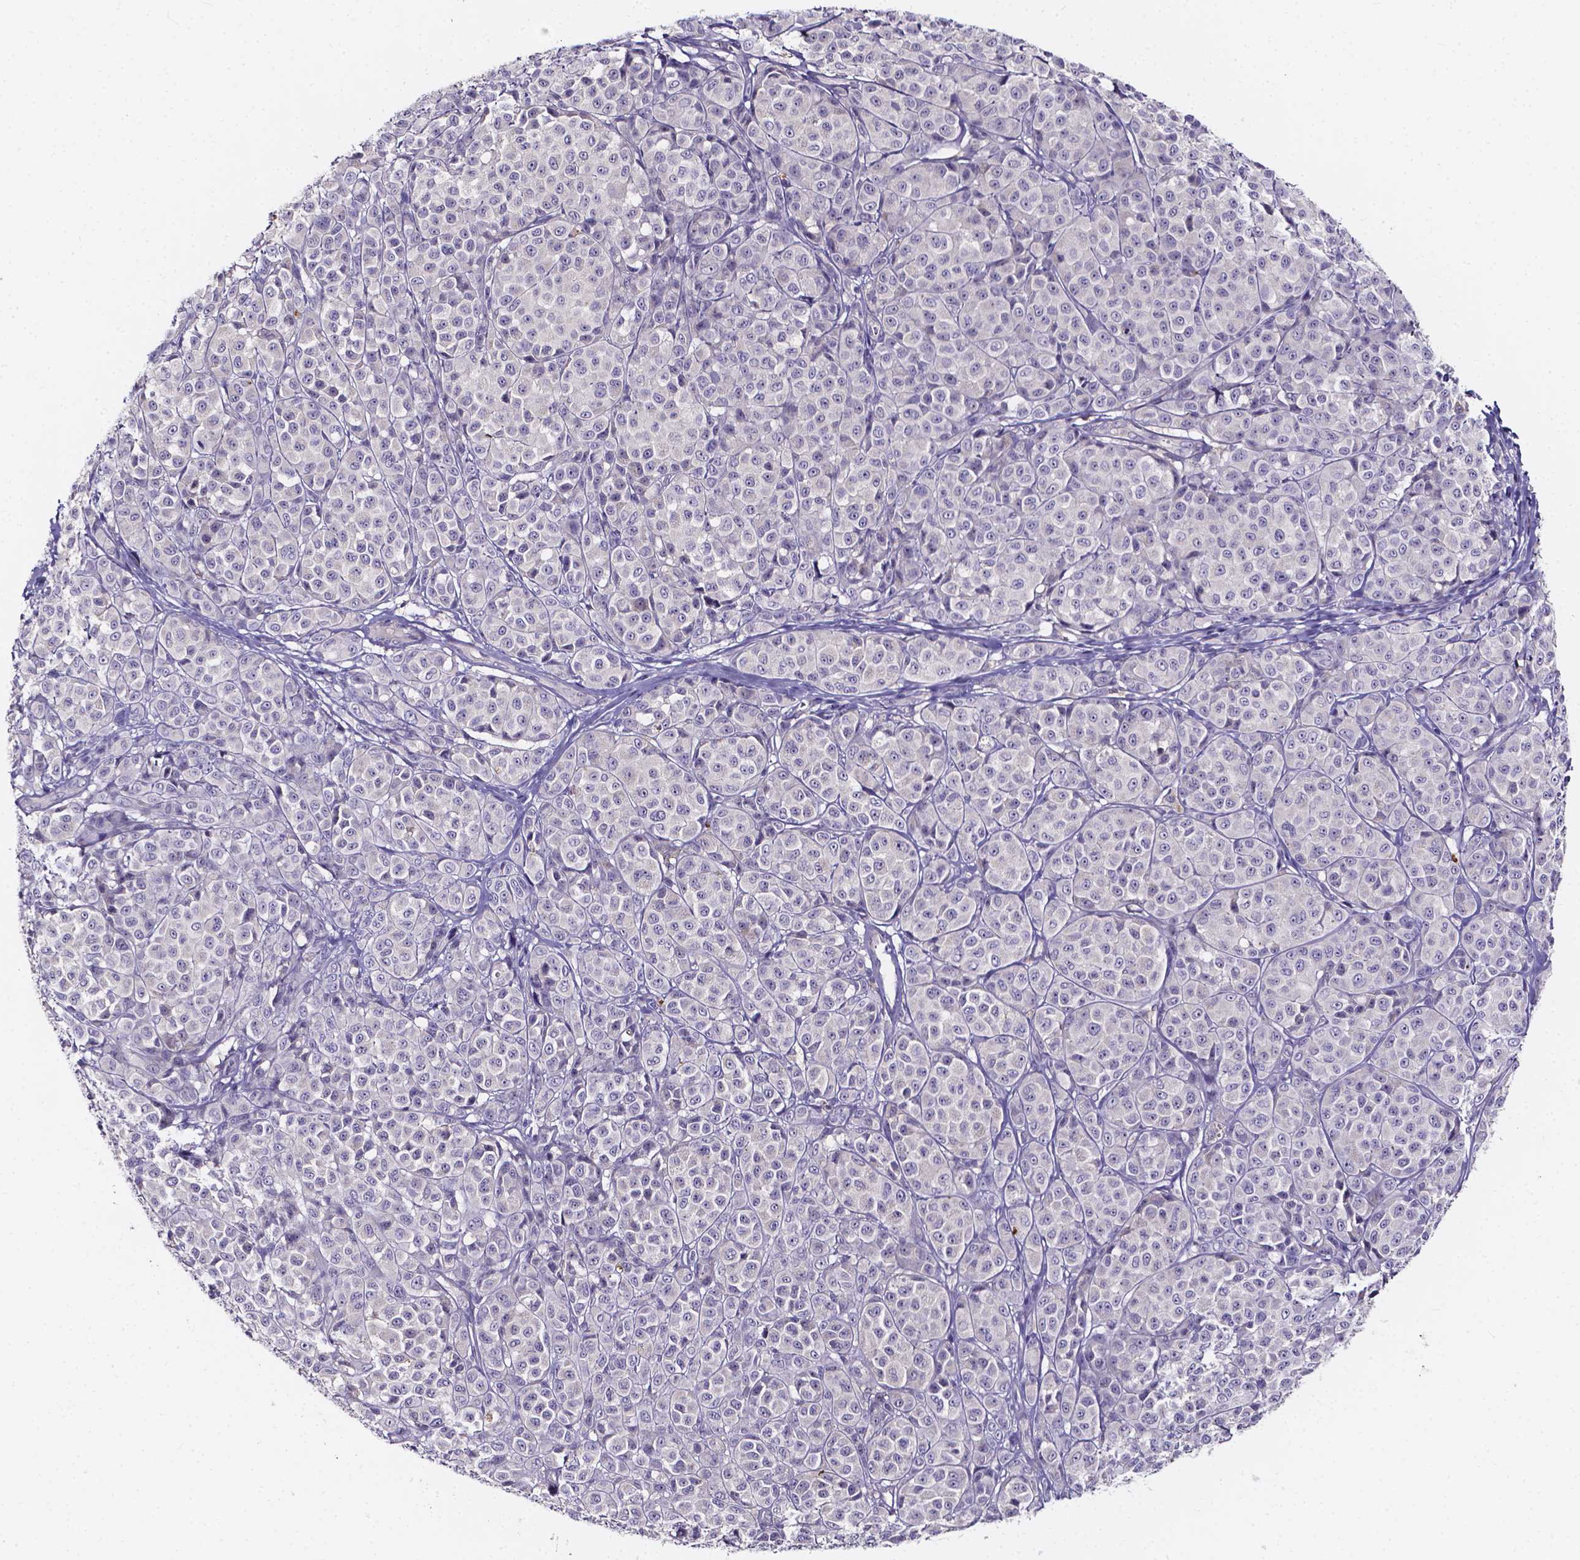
{"staining": {"intensity": "negative", "quantity": "none", "location": "none"}, "tissue": "melanoma", "cell_type": "Tumor cells", "image_type": "cancer", "snomed": [{"axis": "morphology", "description": "Malignant melanoma, NOS"}, {"axis": "topography", "description": "Skin"}], "caption": "There is no significant expression in tumor cells of melanoma.", "gene": "SPOCD1", "patient": {"sex": "male", "age": 89}}